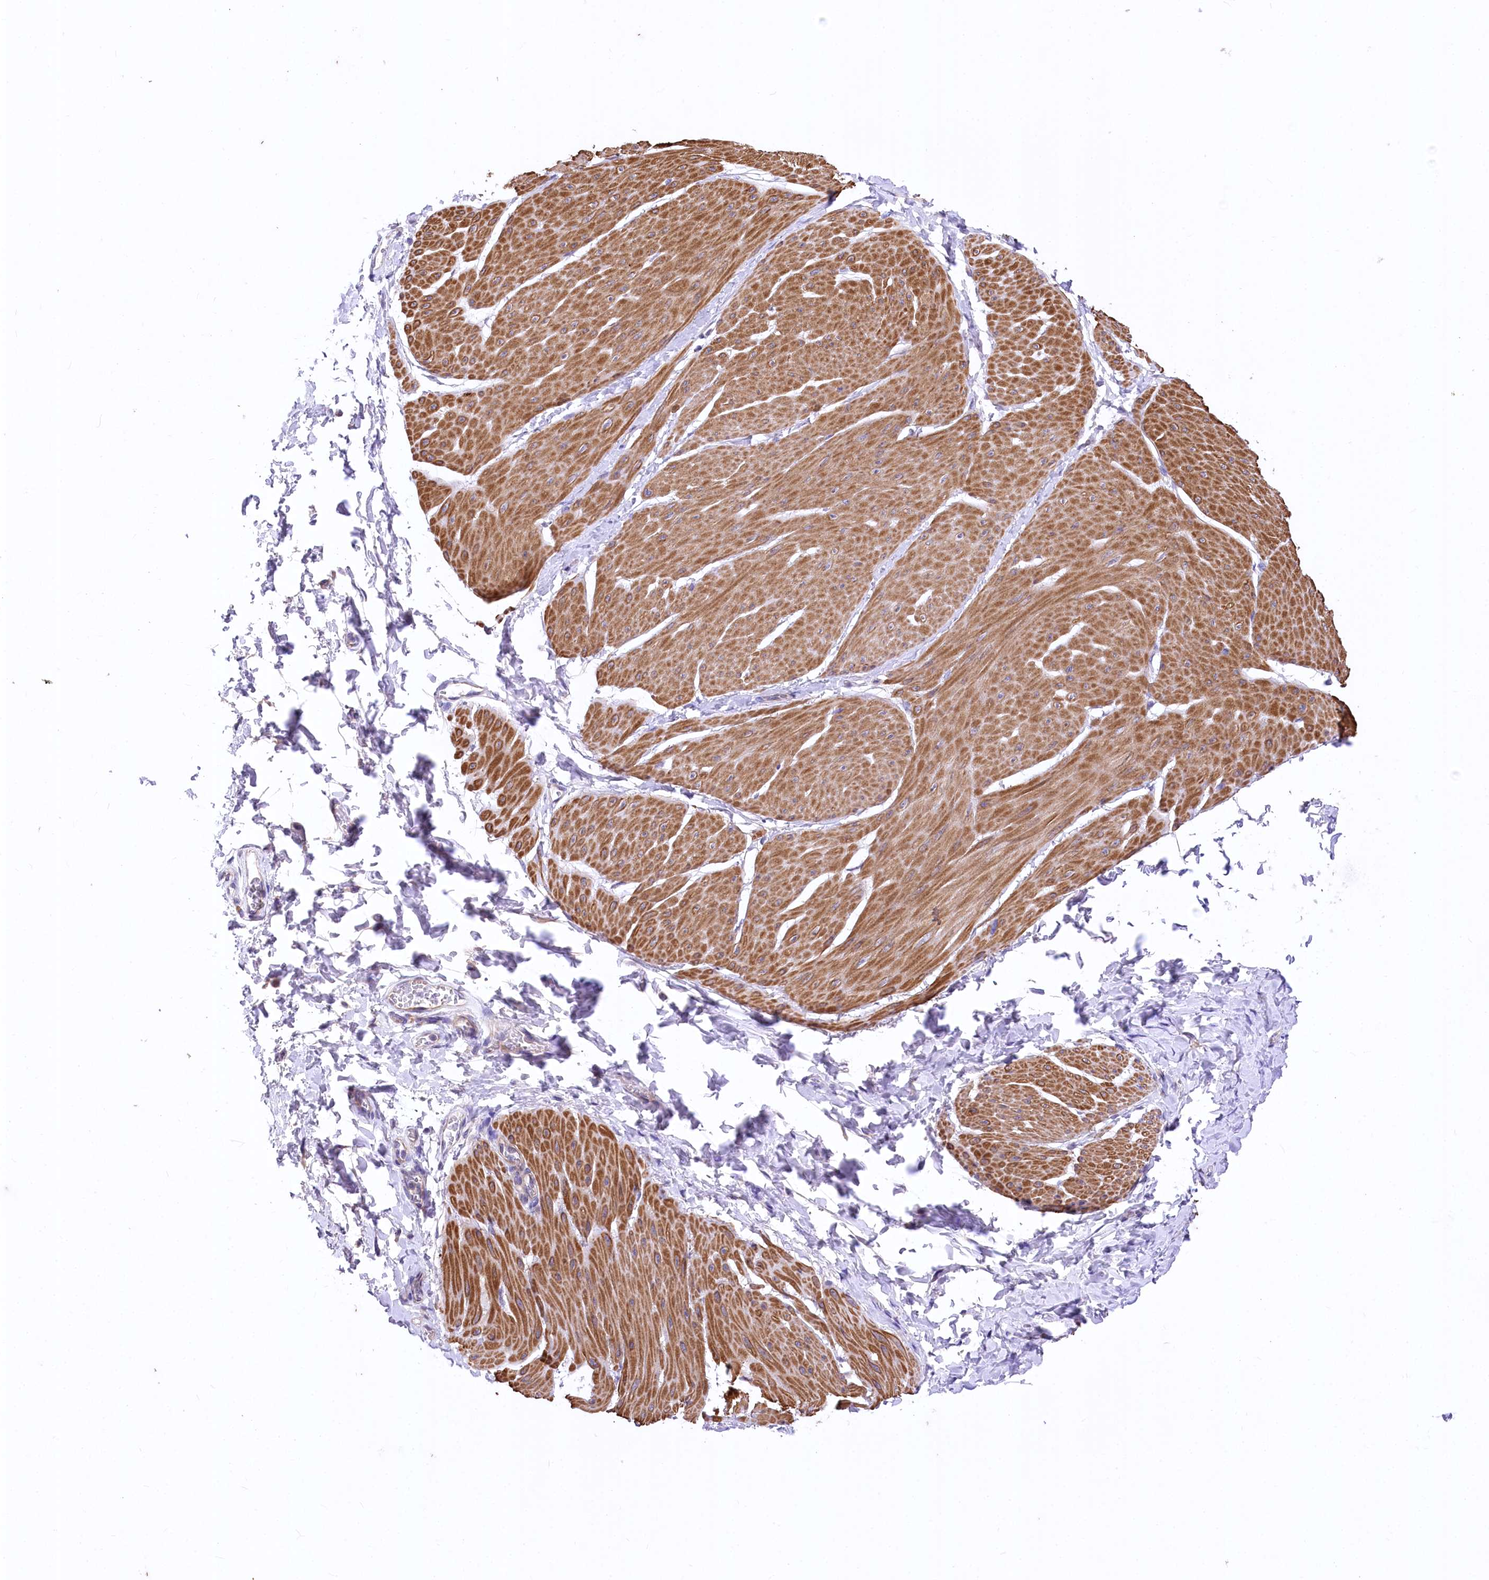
{"staining": {"intensity": "moderate", "quantity": ">75%", "location": "cytoplasmic/membranous"}, "tissue": "smooth muscle", "cell_type": "Smooth muscle cells", "image_type": "normal", "snomed": [{"axis": "morphology", "description": "Urothelial carcinoma, High grade"}, {"axis": "topography", "description": "Urinary bladder"}], "caption": "Smooth muscle cells show medium levels of moderate cytoplasmic/membranous staining in approximately >75% of cells in benign human smooth muscle.", "gene": "RDH16", "patient": {"sex": "male", "age": 46}}